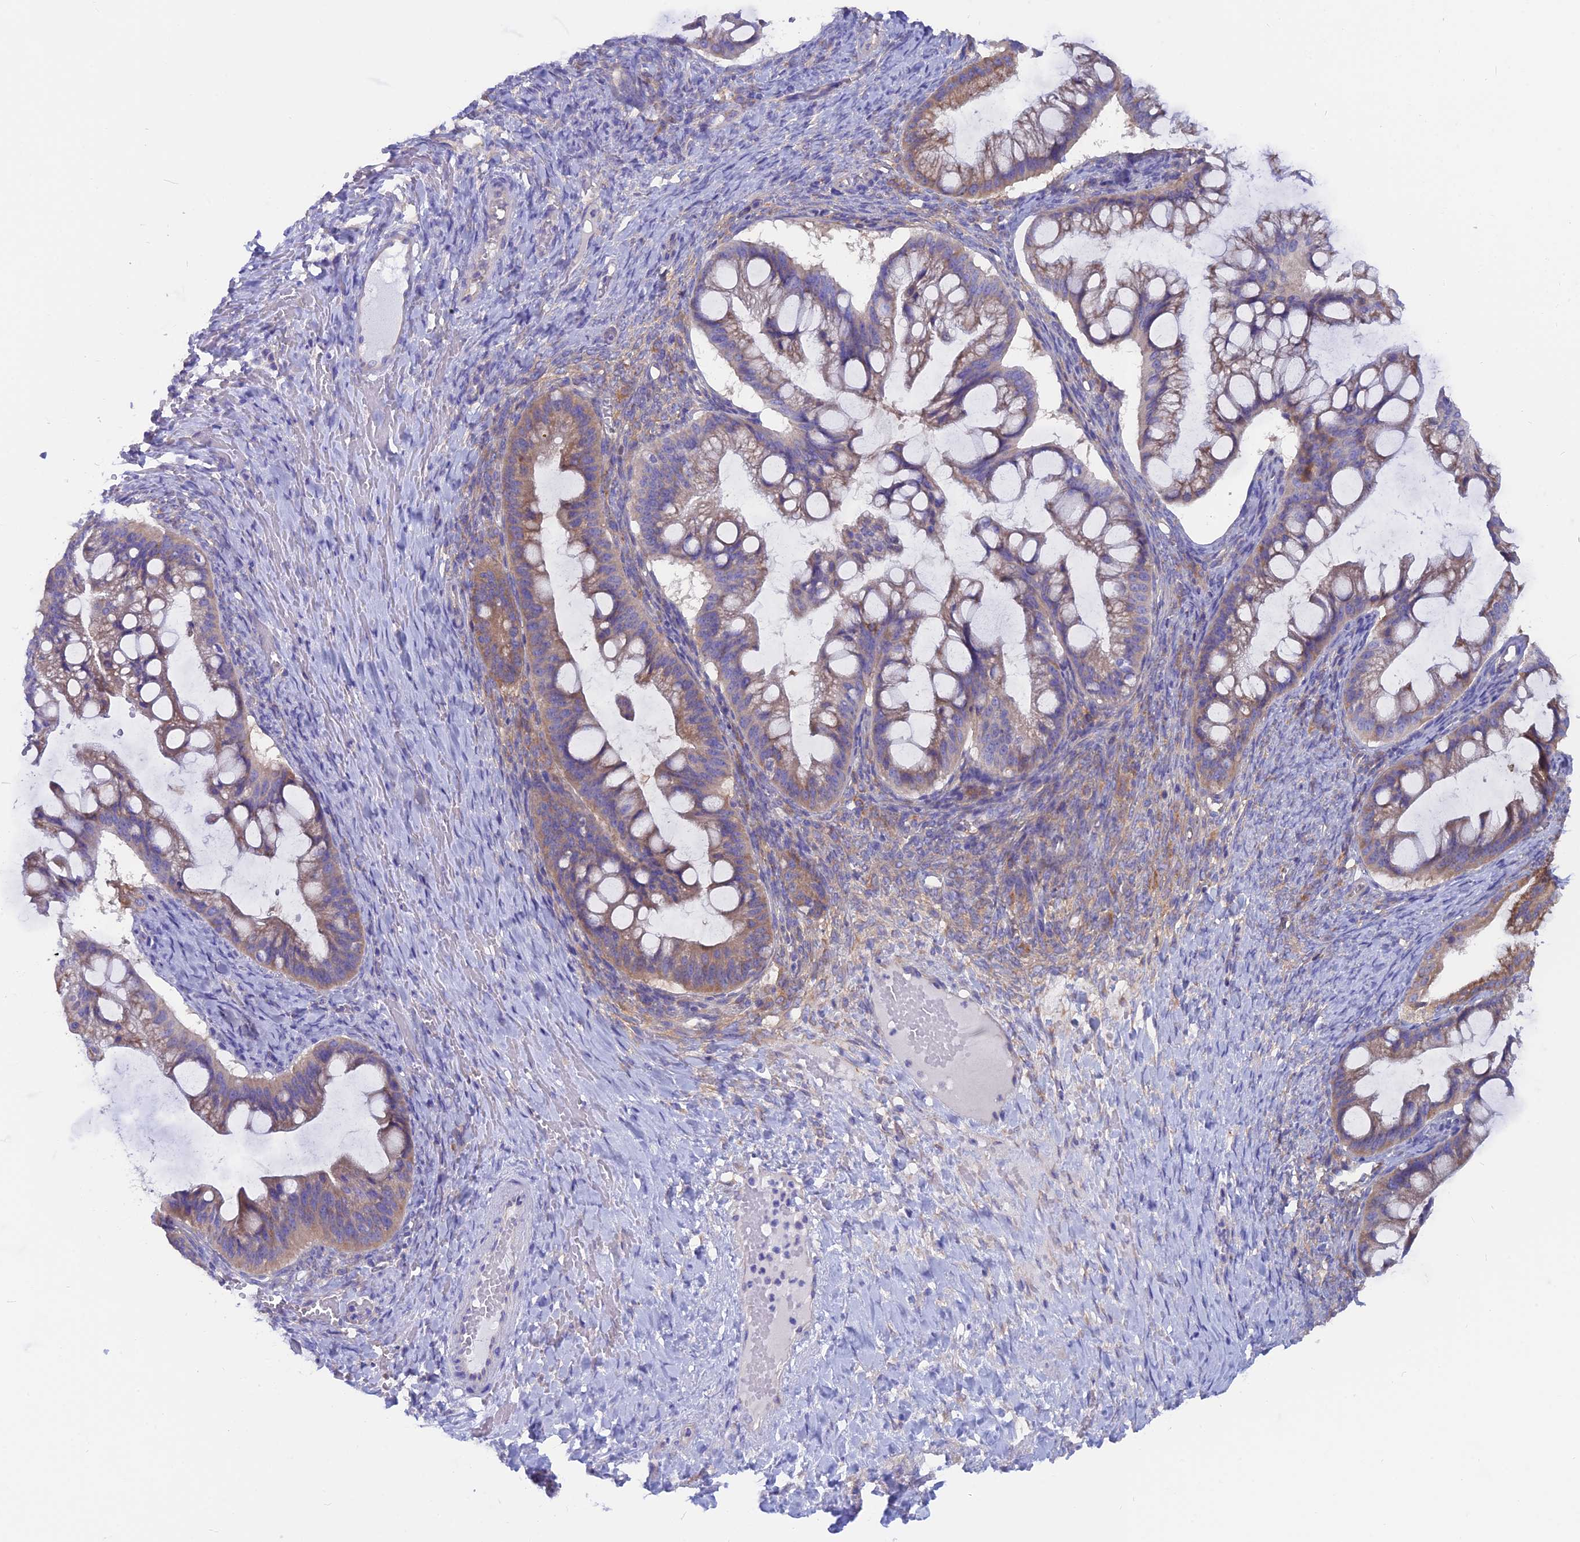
{"staining": {"intensity": "moderate", "quantity": ">75%", "location": "cytoplasmic/membranous"}, "tissue": "ovarian cancer", "cell_type": "Tumor cells", "image_type": "cancer", "snomed": [{"axis": "morphology", "description": "Cystadenocarcinoma, mucinous, NOS"}, {"axis": "topography", "description": "Ovary"}], "caption": "Ovarian mucinous cystadenocarcinoma tissue reveals moderate cytoplasmic/membranous expression in about >75% of tumor cells", "gene": "LZTFL1", "patient": {"sex": "female", "age": 73}}